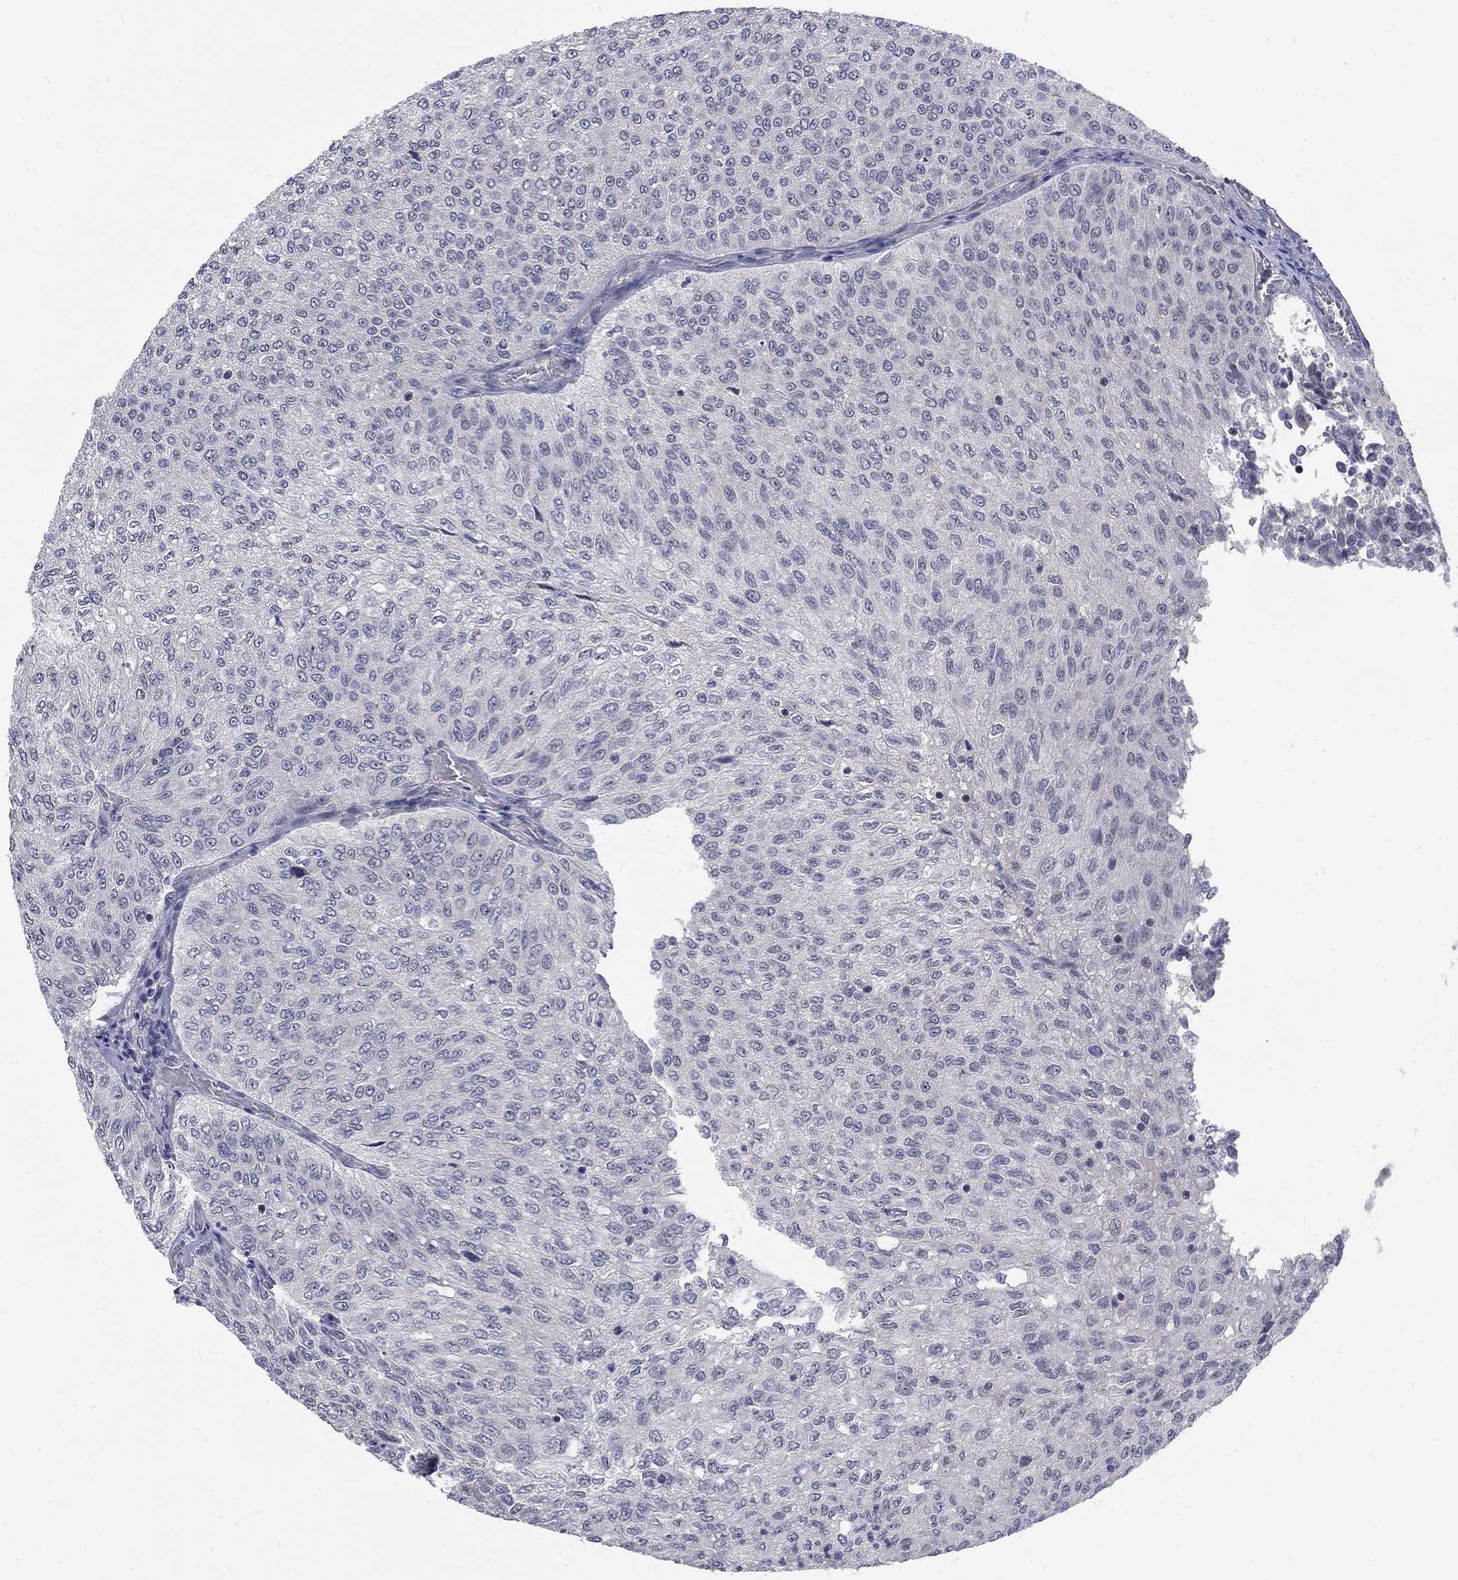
{"staining": {"intensity": "negative", "quantity": "none", "location": "none"}, "tissue": "urothelial cancer", "cell_type": "Tumor cells", "image_type": "cancer", "snomed": [{"axis": "morphology", "description": "Urothelial carcinoma, Low grade"}, {"axis": "topography", "description": "Urinary bladder"}], "caption": "There is no significant expression in tumor cells of low-grade urothelial carcinoma.", "gene": "PHKA1", "patient": {"sex": "male", "age": 78}}